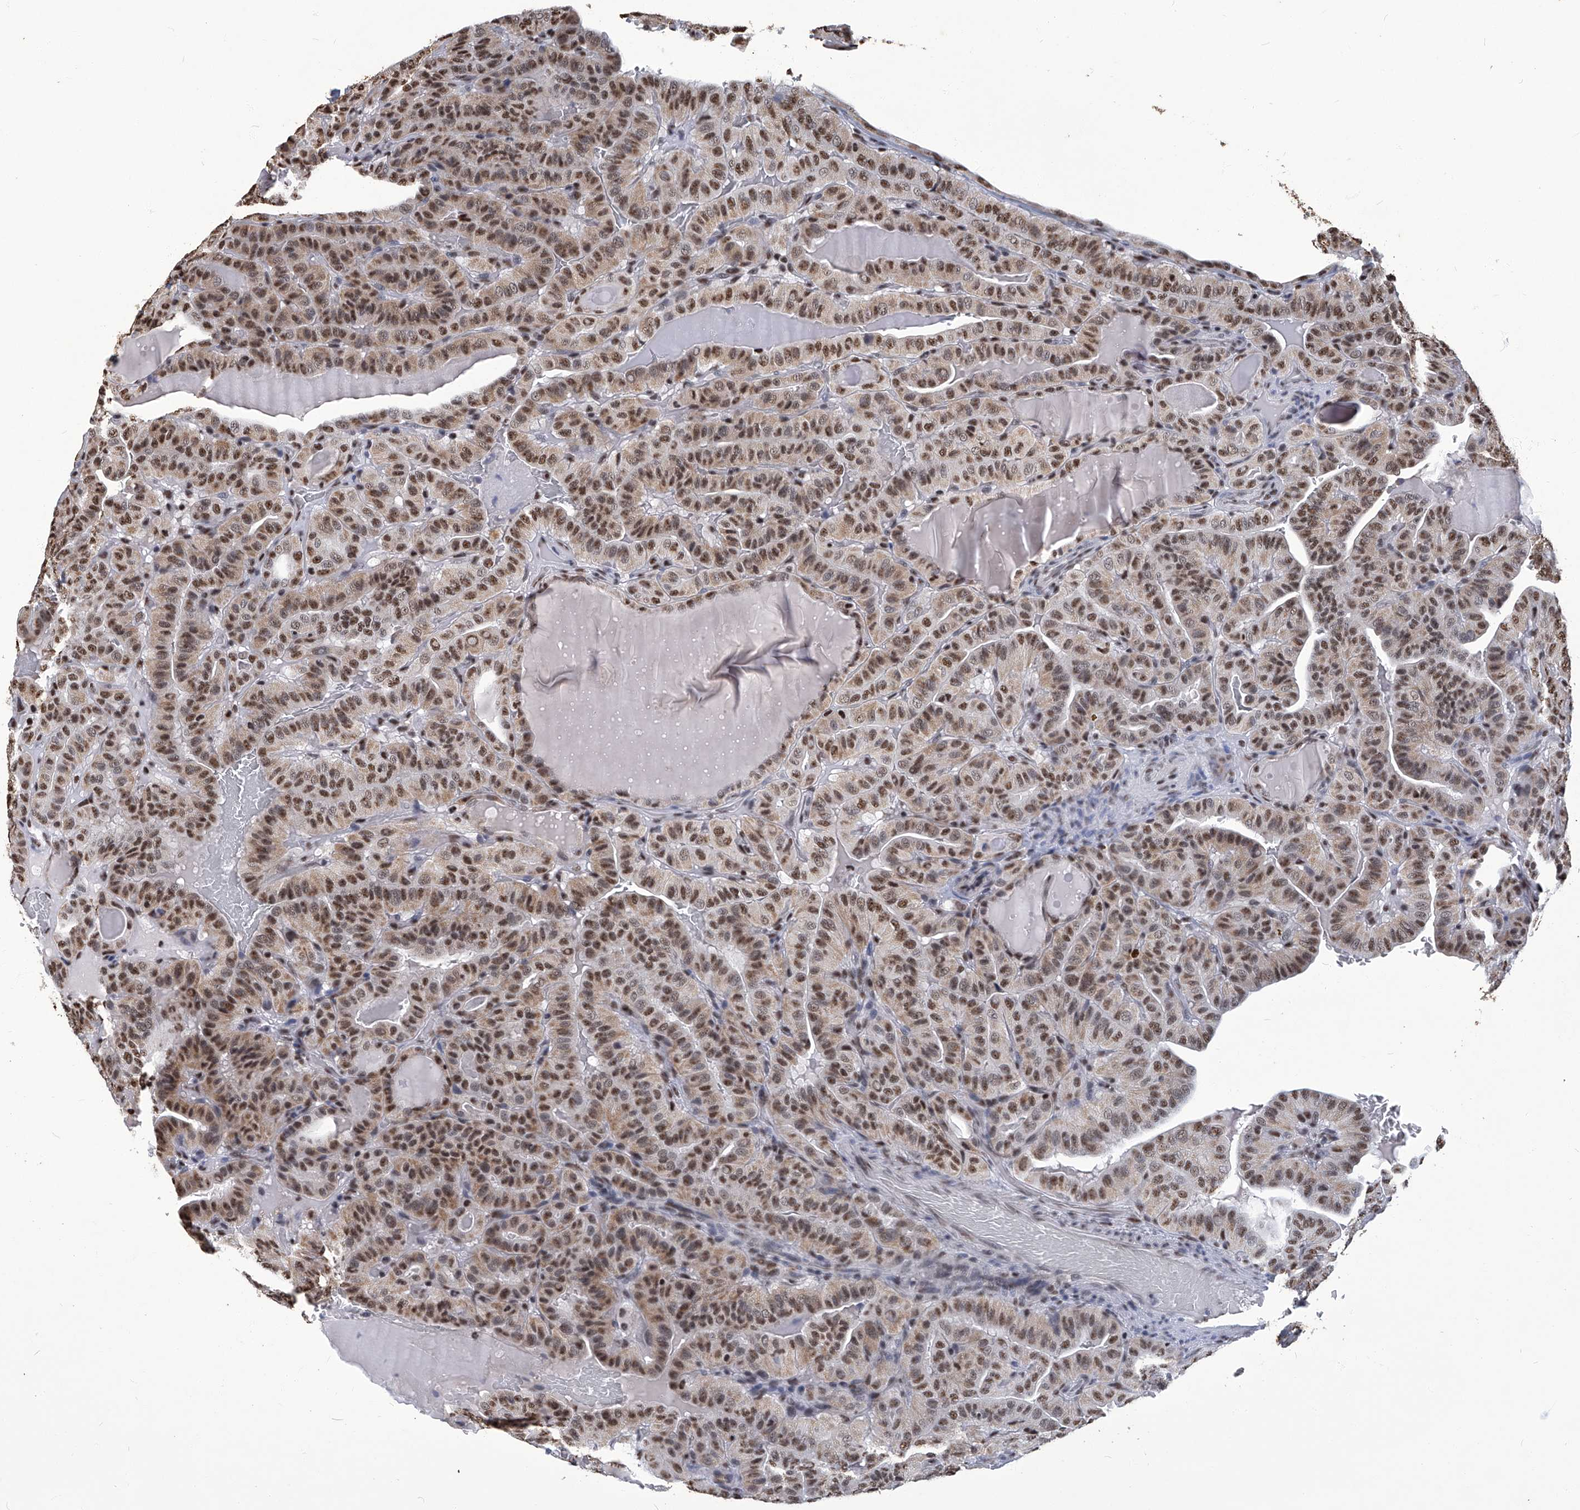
{"staining": {"intensity": "moderate", "quantity": ">75%", "location": "nuclear"}, "tissue": "thyroid cancer", "cell_type": "Tumor cells", "image_type": "cancer", "snomed": [{"axis": "morphology", "description": "Papillary adenocarcinoma, NOS"}, {"axis": "topography", "description": "Thyroid gland"}], "caption": "The immunohistochemical stain highlights moderate nuclear staining in tumor cells of thyroid cancer (papillary adenocarcinoma) tissue. (Brightfield microscopy of DAB IHC at high magnification).", "gene": "HBP1", "patient": {"sex": "male", "age": 77}}